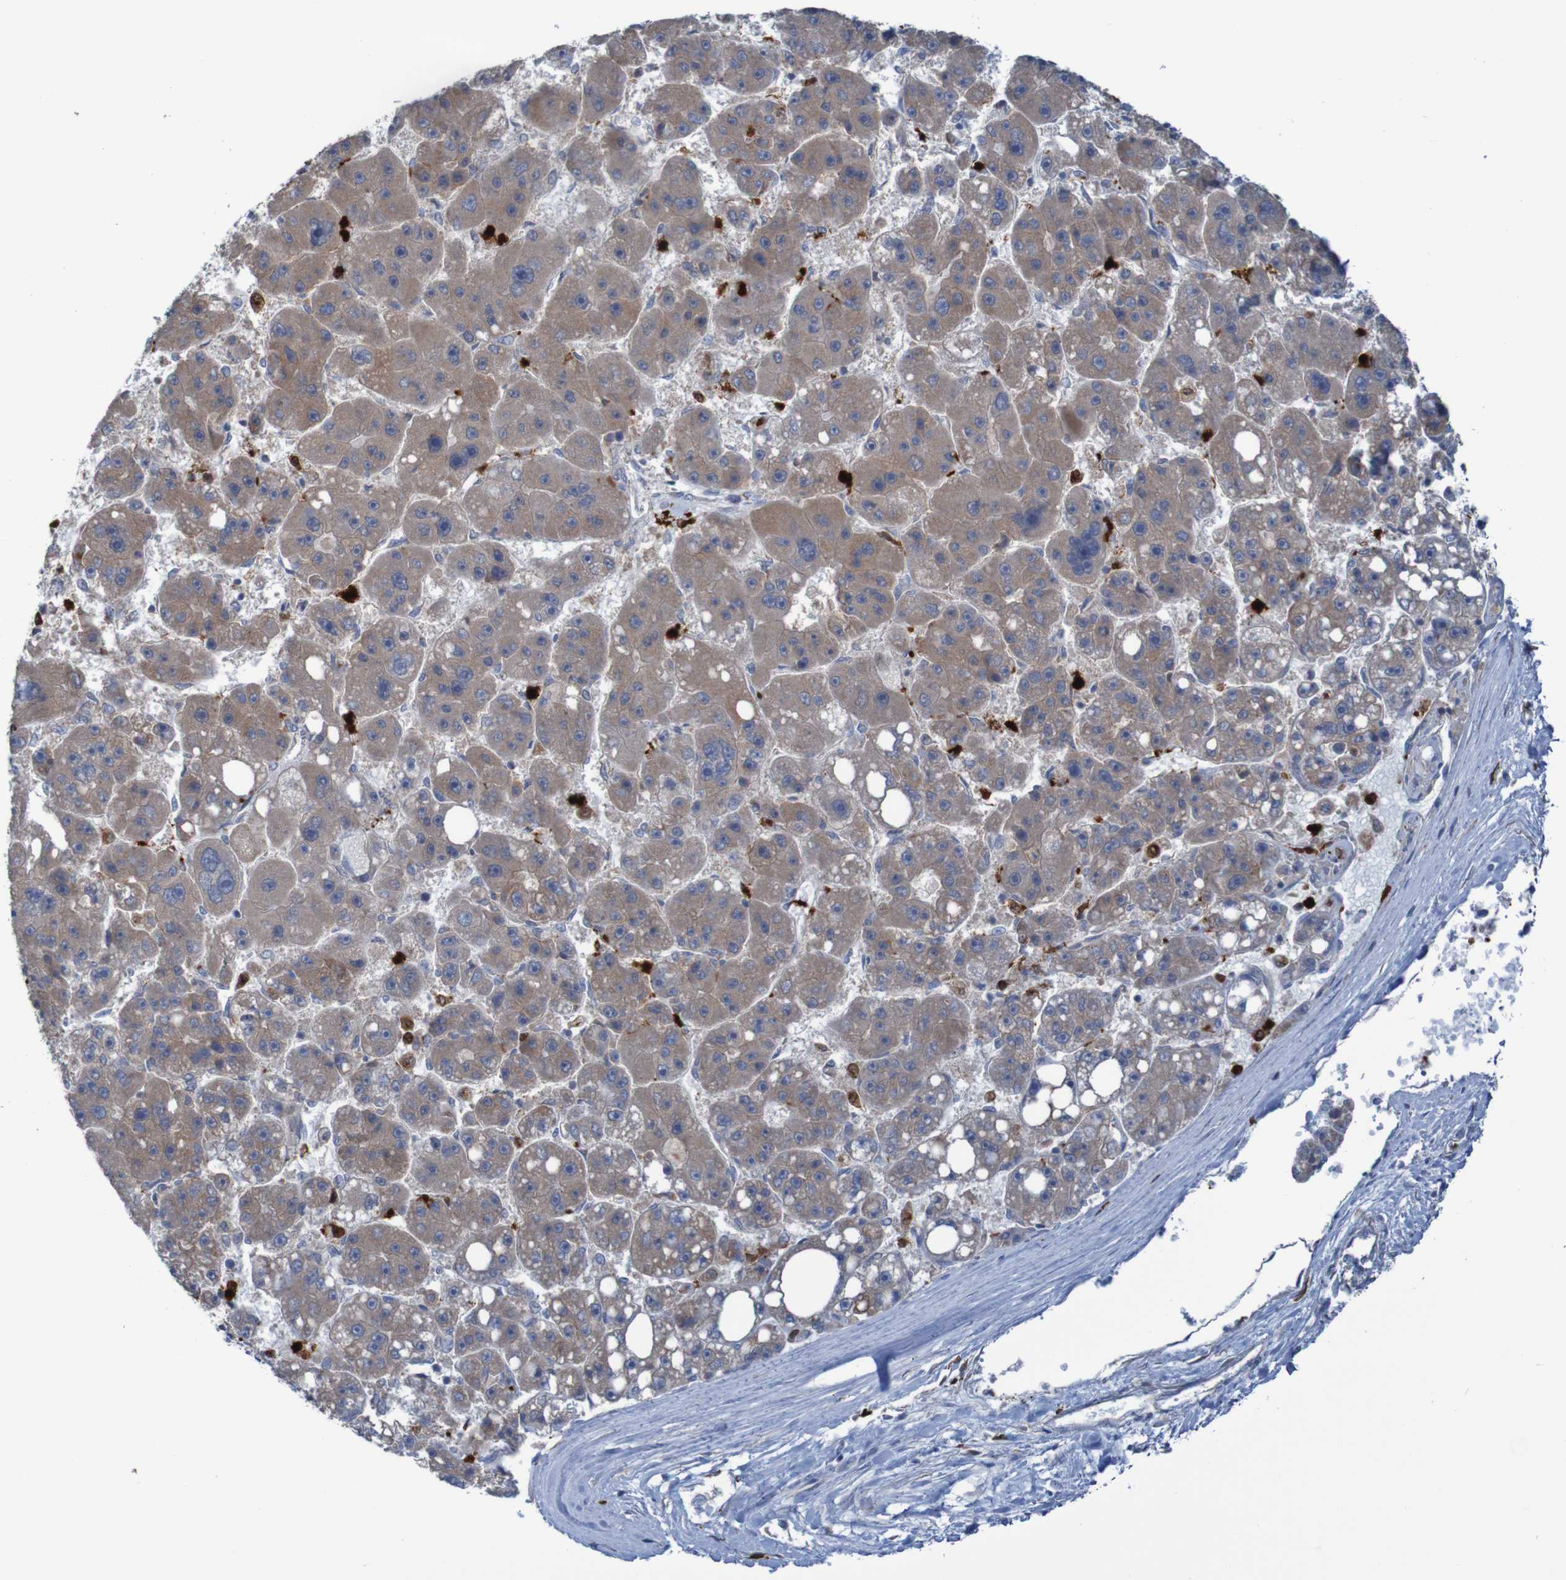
{"staining": {"intensity": "weak", "quantity": ">75%", "location": "cytoplasmic/membranous"}, "tissue": "liver cancer", "cell_type": "Tumor cells", "image_type": "cancer", "snomed": [{"axis": "morphology", "description": "Carcinoma, Hepatocellular, NOS"}, {"axis": "topography", "description": "Liver"}], "caption": "Immunohistochemical staining of liver cancer displays low levels of weak cytoplasmic/membranous protein staining in approximately >75% of tumor cells.", "gene": "PARP4", "patient": {"sex": "female", "age": 61}}